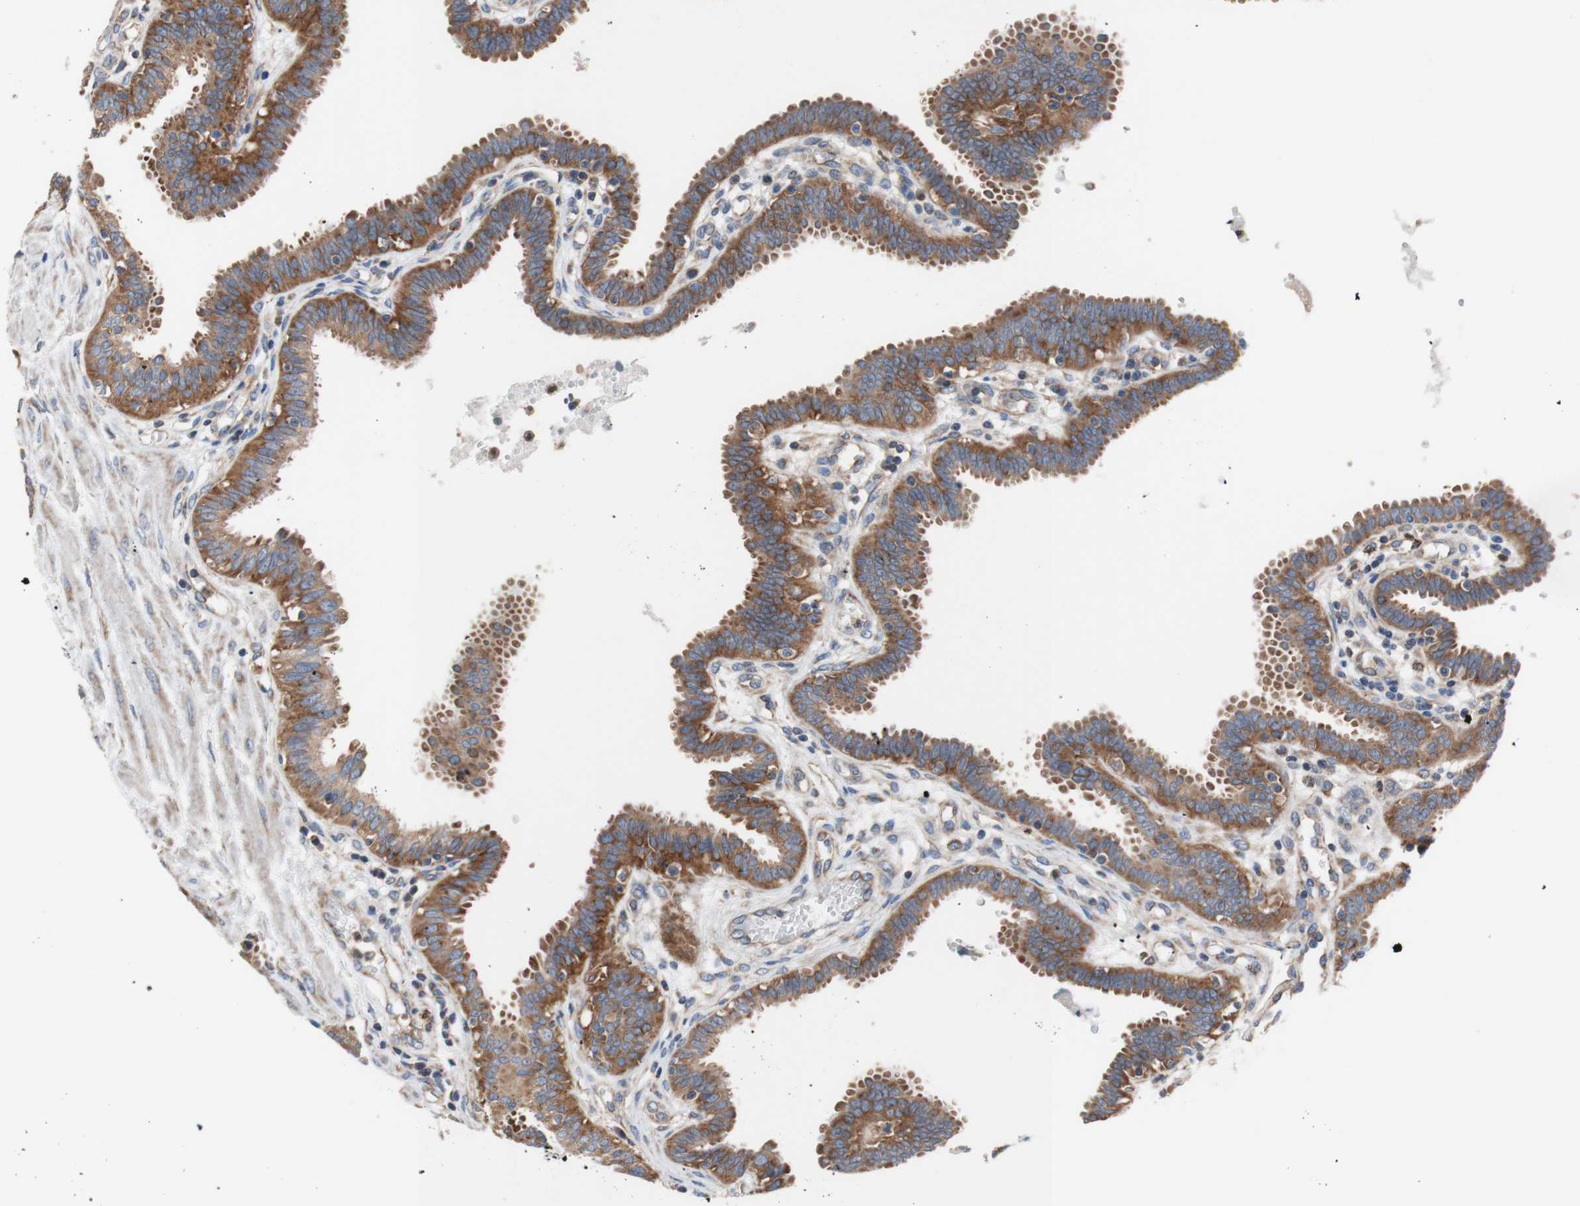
{"staining": {"intensity": "strong", "quantity": ">75%", "location": "cytoplasmic/membranous"}, "tissue": "fallopian tube", "cell_type": "Glandular cells", "image_type": "normal", "snomed": [{"axis": "morphology", "description": "Normal tissue, NOS"}, {"axis": "topography", "description": "Fallopian tube"}], "caption": "IHC photomicrograph of normal fallopian tube: fallopian tube stained using immunohistochemistry displays high levels of strong protein expression localized specifically in the cytoplasmic/membranous of glandular cells, appearing as a cytoplasmic/membranous brown color.", "gene": "FMR1", "patient": {"sex": "female", "age": 32}}